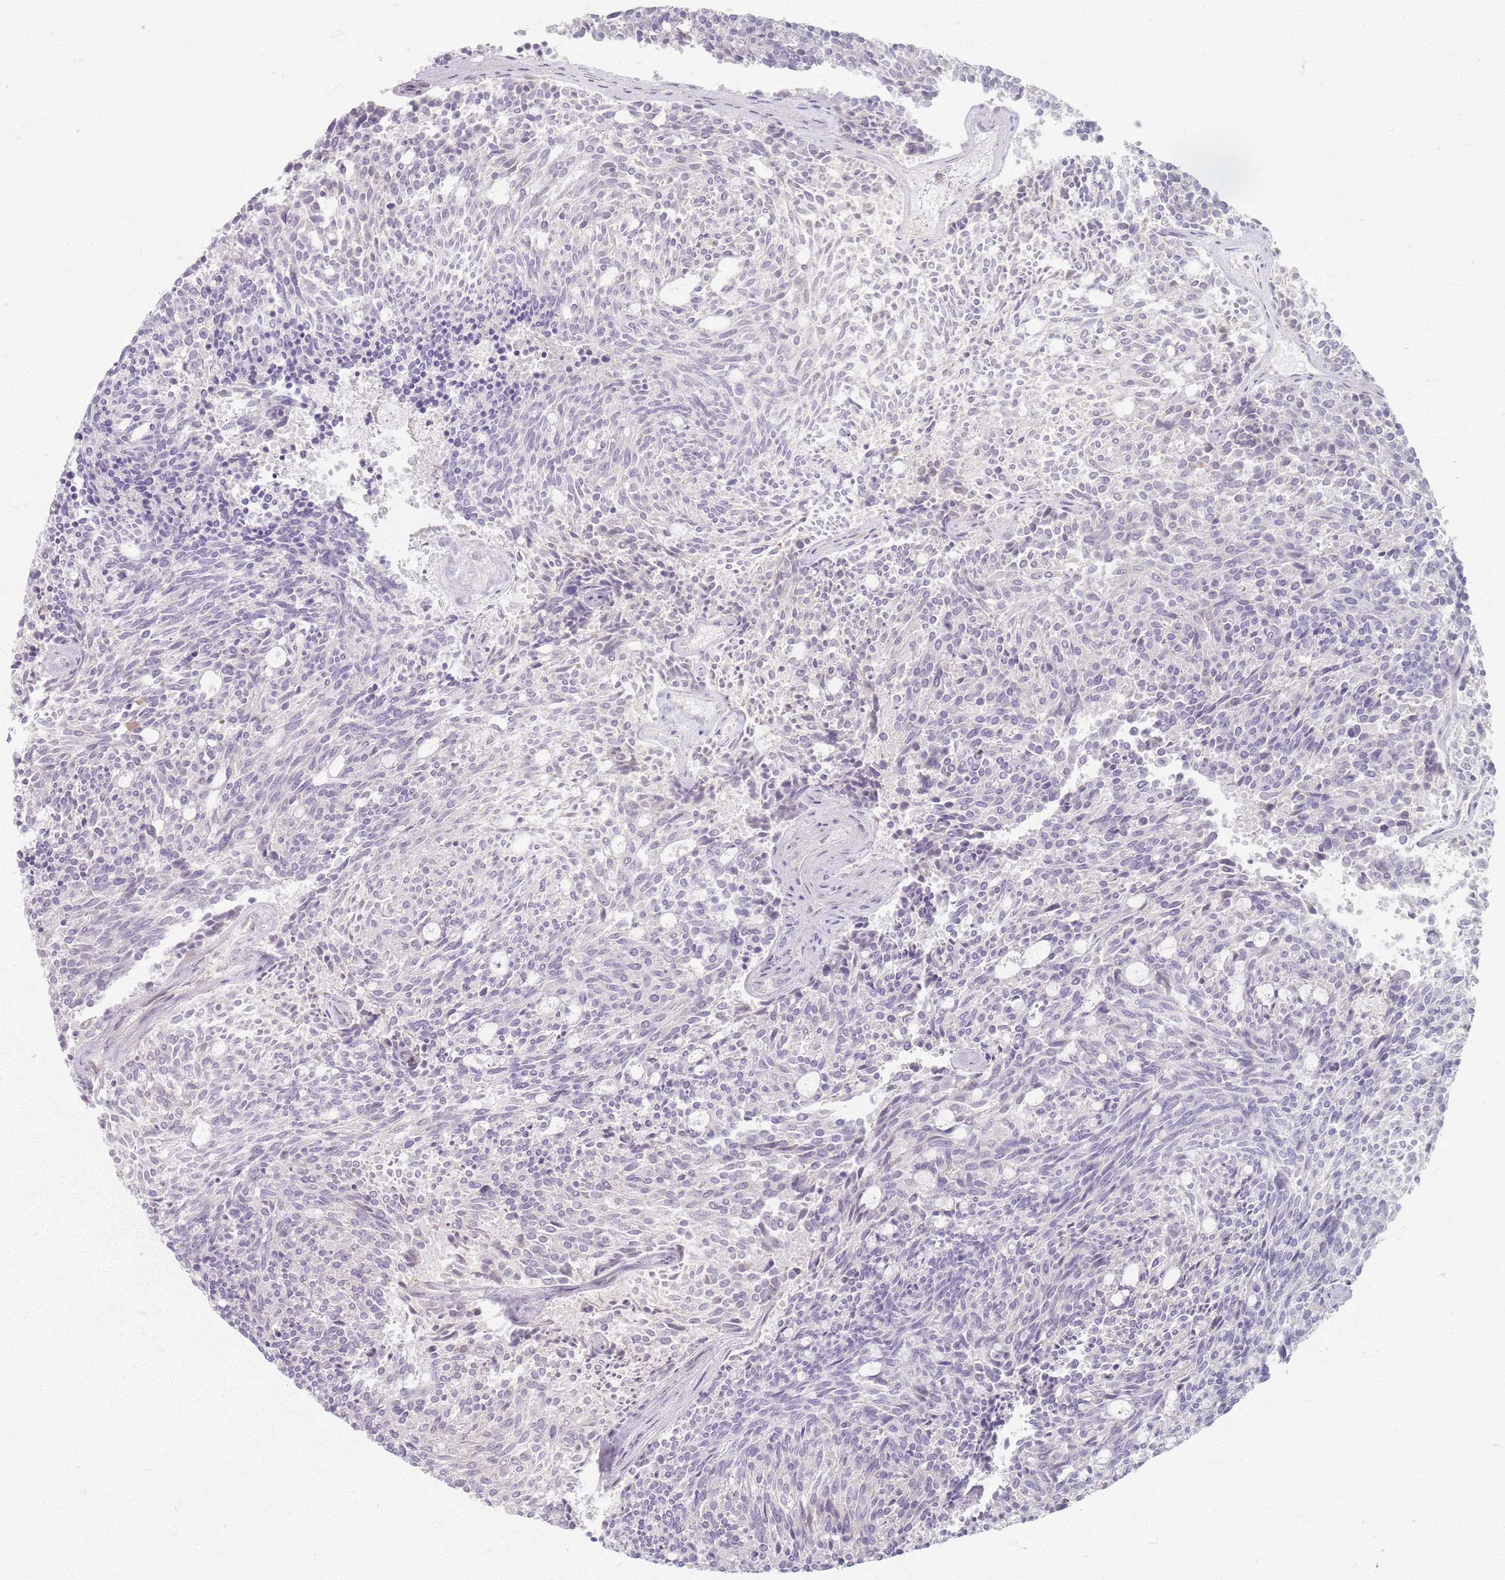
{"staining": {"intensity": "negative", "quantity": "none", "location": "none"}, "tissue": "carcinoid", "cell_type": "Tumor cells", "image_type": "cancer", "snomed": [{"axis": "morphology", "description": "Carcinoid, malignant, NOS"}, {"axis": "topography", "description": "Pancreas"}], "caption": "Immunohistochemistry micrograph of carcinoid stained for a protein (brown), which reveals no expression in tumor cells.", "gene": "CRIPT", "patient": {"sex": "female", "age": 54}}